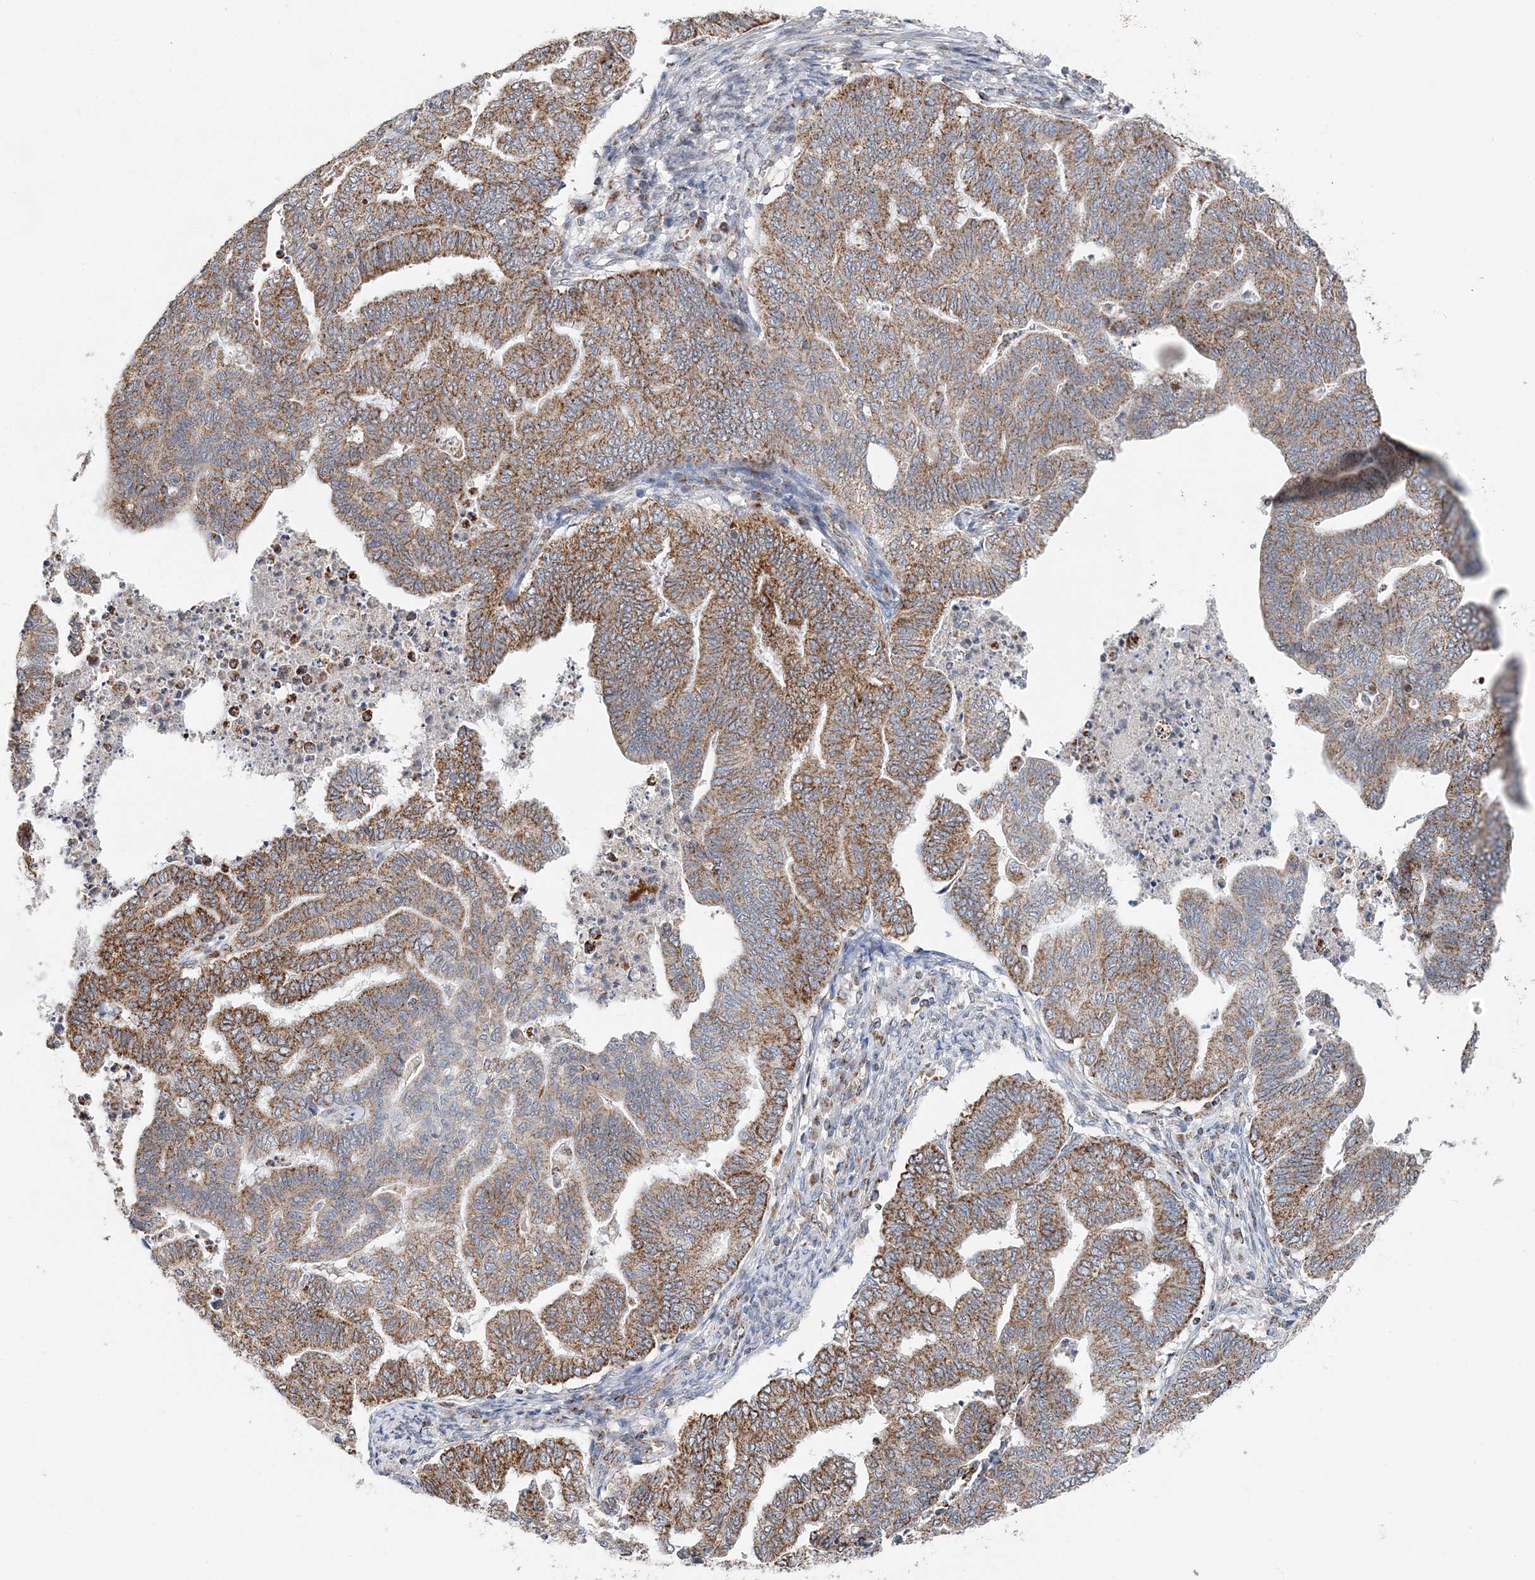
{"staining": {"intensity": "moderate", "quantity": ">75%", "location": "cytoplasmic/membranous"}, "tissue": "endometrial cancer", "cell_type": "Tumor cells", "image_type": "cancer", "snomed": [{"axis": "morphology", "description": "Adenocarcinoma, NOS"}, {"axis": "topography", "description": "Endometrium"}], "caption": "Human endometrial cancer (adenocarcinoma) stained for a protein (brown) shows moderate cytoplasmic/membranous positive staining in approximately >75% of tumor cells.", "gene": "SPRY2", "patient": {"sex": "female", "age": 79}}